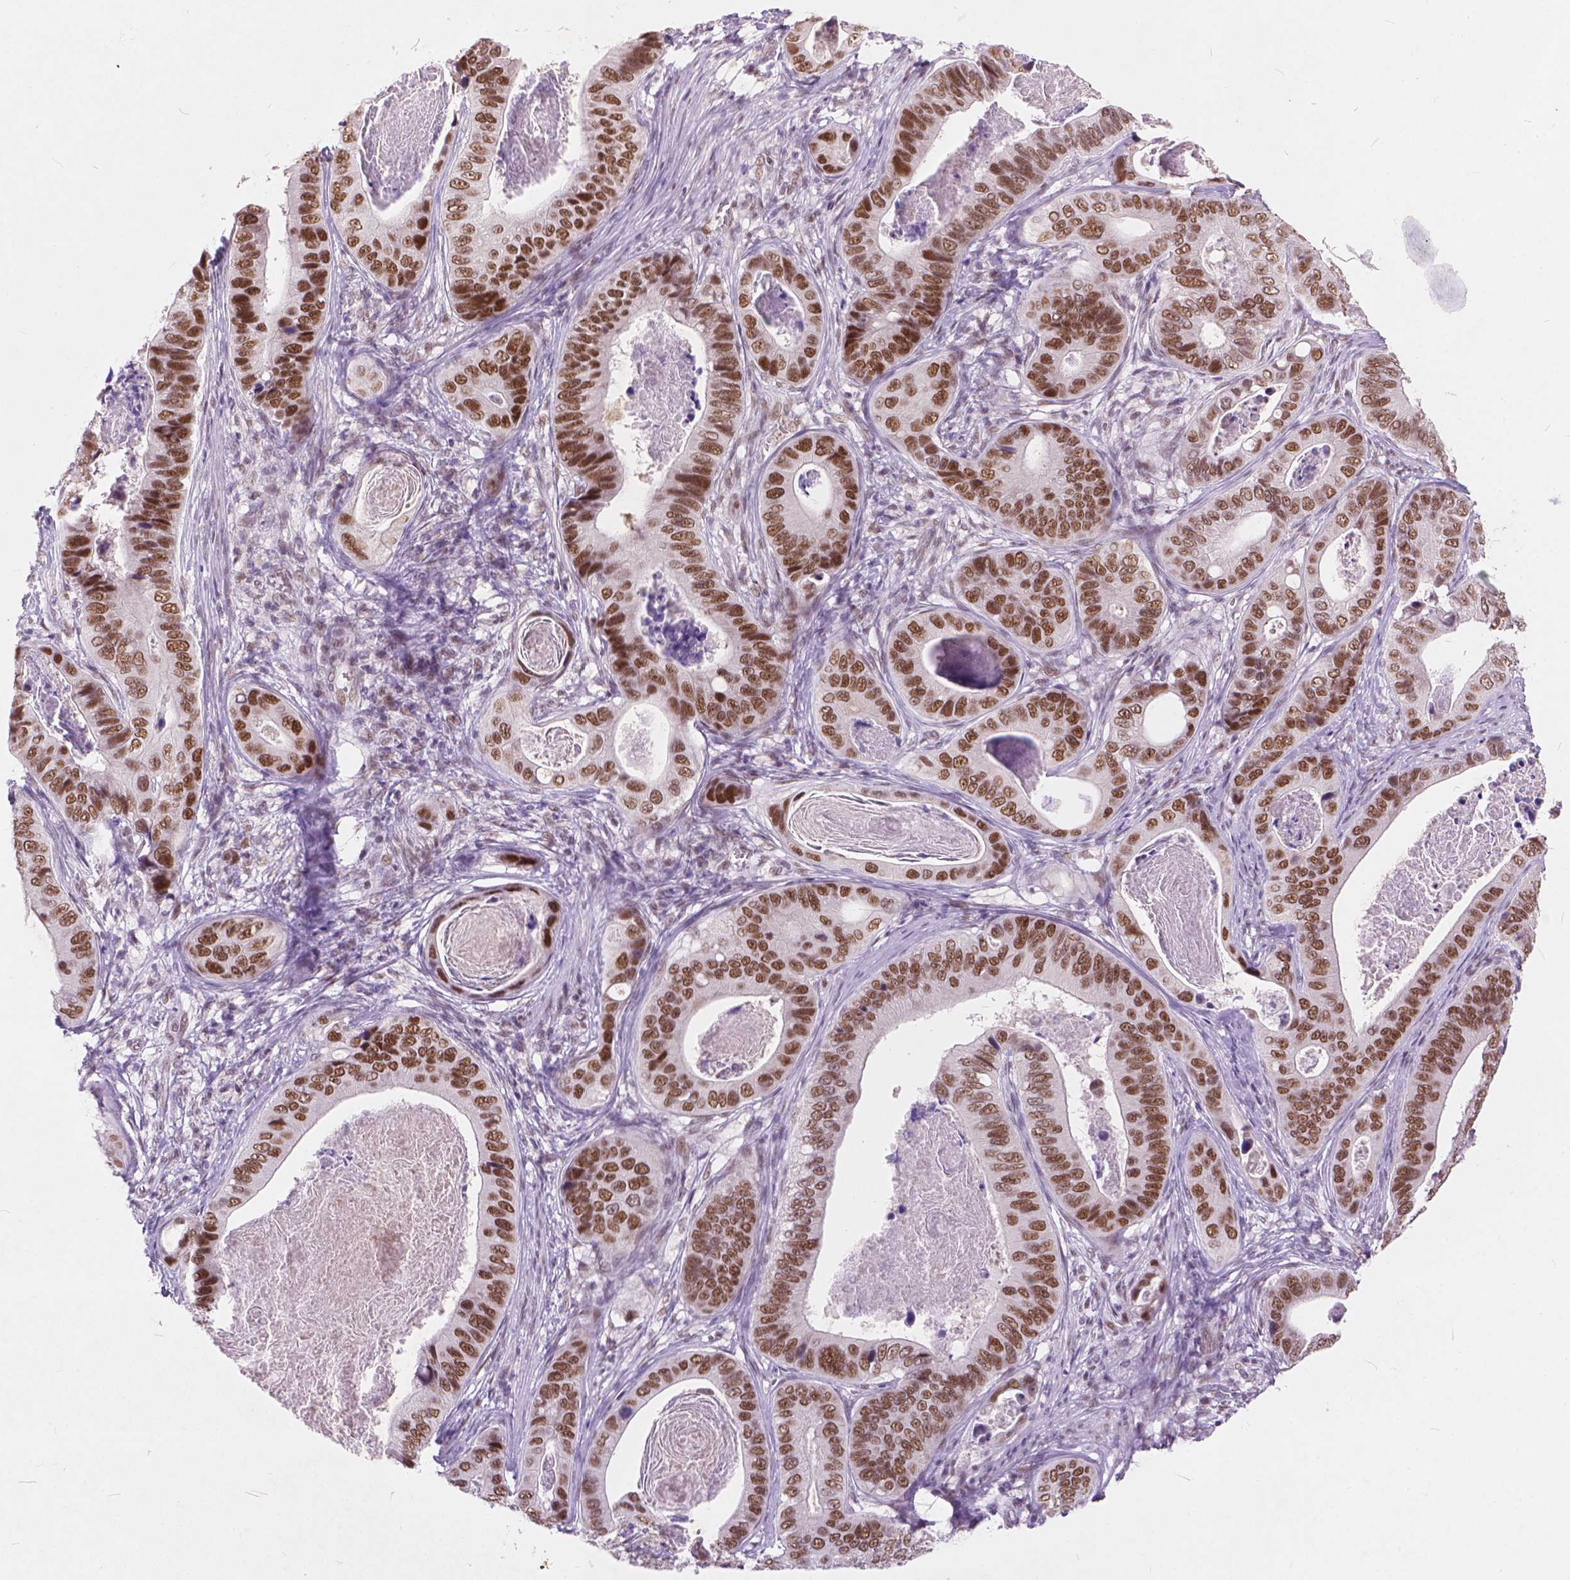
{"staining": {"intensity": "moderate", "quantity": ">75%", "location": "nuclear"}, "tissue": "stomach cancer", "cell_type": "Tumor cells", "image_type": "cancer", "snomed": [{"axis": "morphology", "description": "Adenocarcinoma, NOS"}, {"axis": "topography", "description": "Stomach"}], "caption": "IHC (DAB (3,3'-diaminobenzidine)) staining of stomach cancer exhibits moderate nuclear protein positivity in about >75% of tumor cells.", "gene": "FAM53A", "patient": {"sex": "male", "age": 84}}